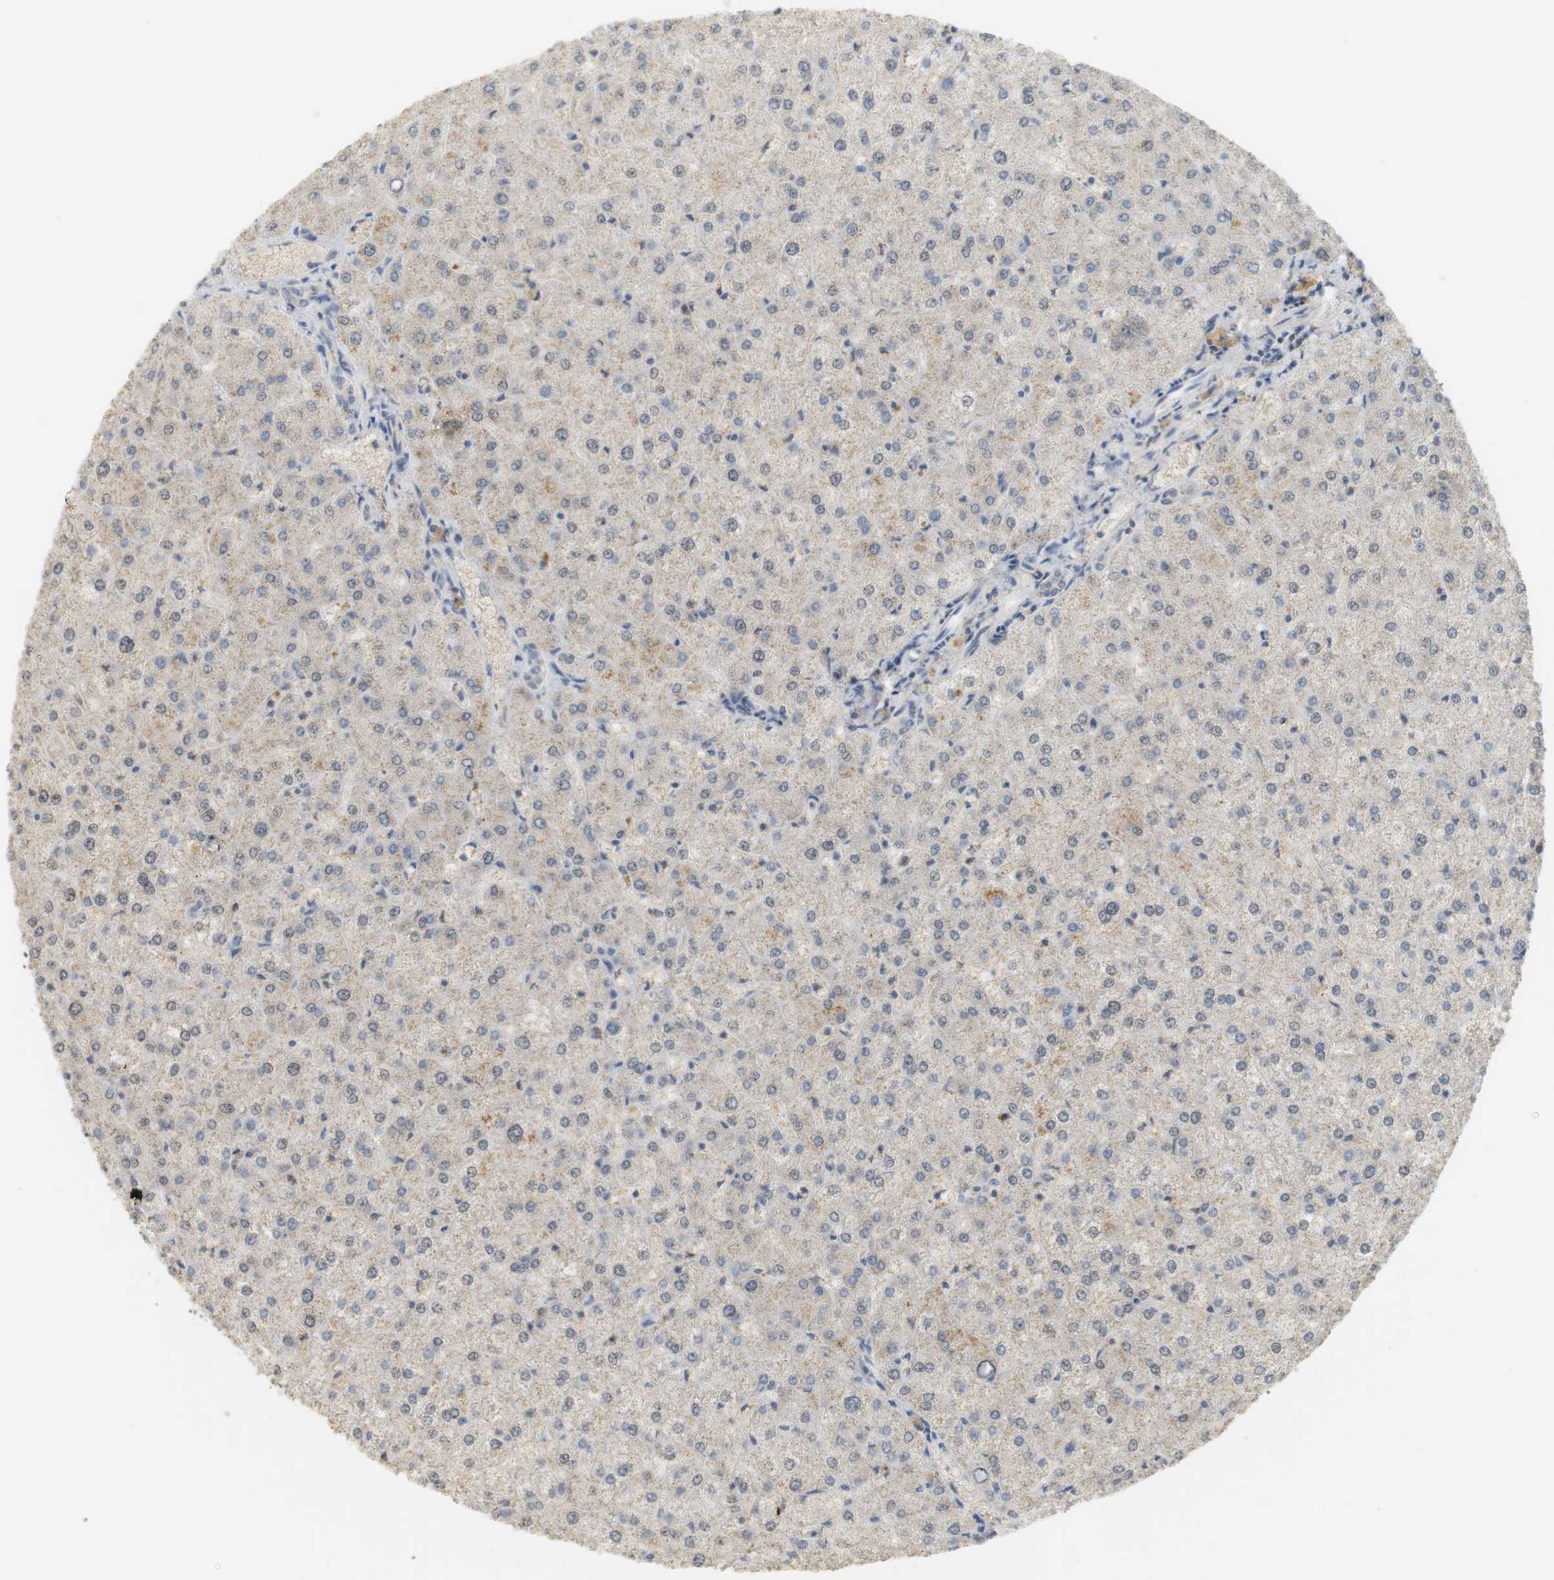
{"staining": {"intensity": "negative", "quantity": "none", "location": "none"}, "tissue": "liver", "cell_type": "Cholangiocytes", "image_type": "normal", "snomed": [{"axis": "morphology", "description": "Normal tissue, NOS"}, {"axis": "topography", "description": "Liver"}], "caption": "A photomicrograph of liver stained for a protein shows no brown staining in cholangiocytes. (Immunohistochemistry, brightfield microscopy, high magnification).", "gene": "TTK", "patient": {"sex": "female", "age": 32}}